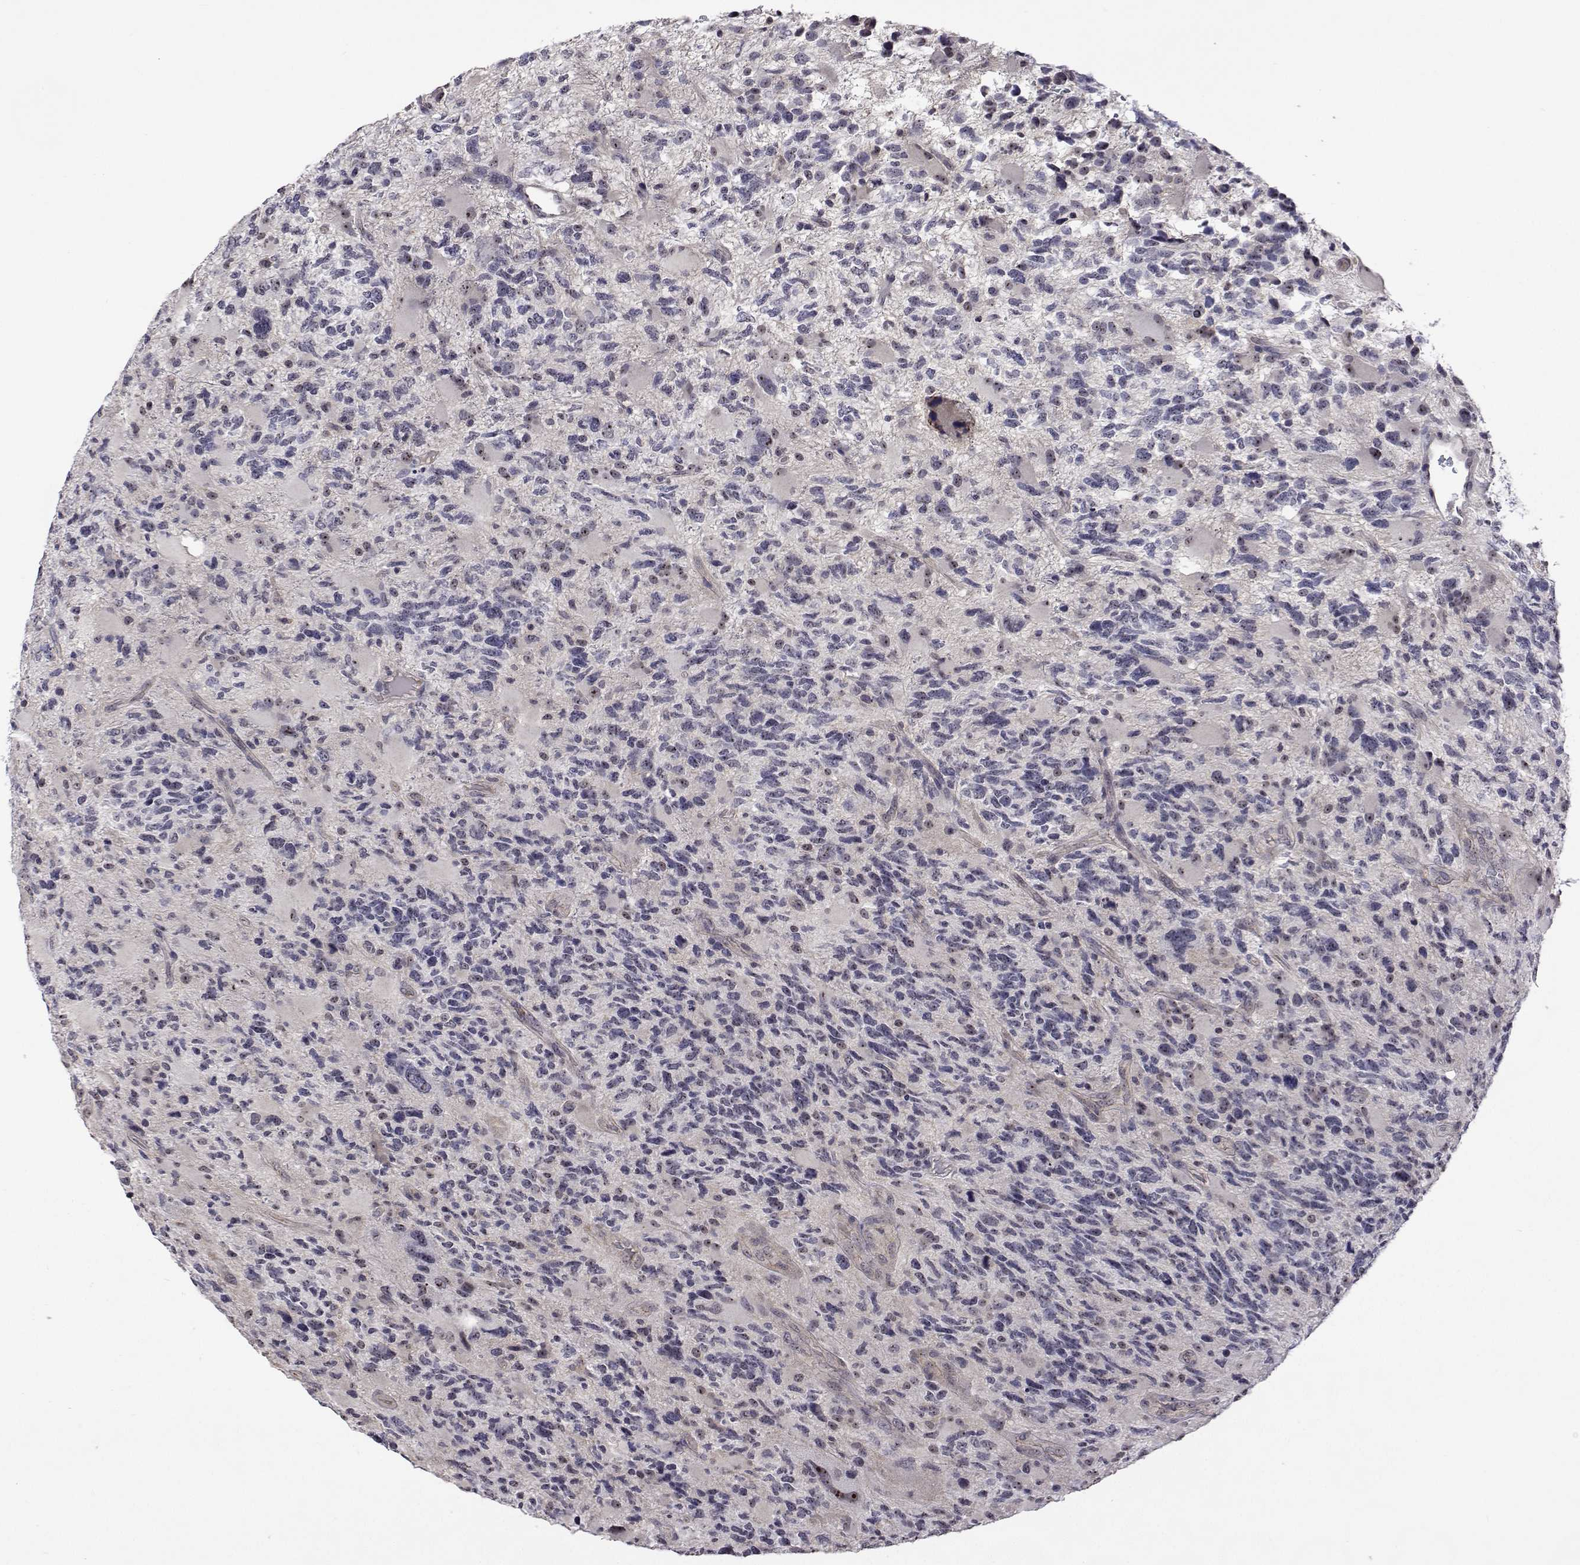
{"staining": {"intensity": "negative", "quantity": "none", "location": "none"}, "tissue": "glioma", "cell_type": "Tumor cells", "image_type": "cancer", "snomed": [{"axis": "morphology", "description": "Glioma, malignant, High grade"}, {"axis": "topography", "description": "Brain"}], "caption": "Glioma was stained to show a protein in brown. There is no significant staining in tumor cells.", "gene": "NHP2", "patient": {"sex": "female", "age": 71}}